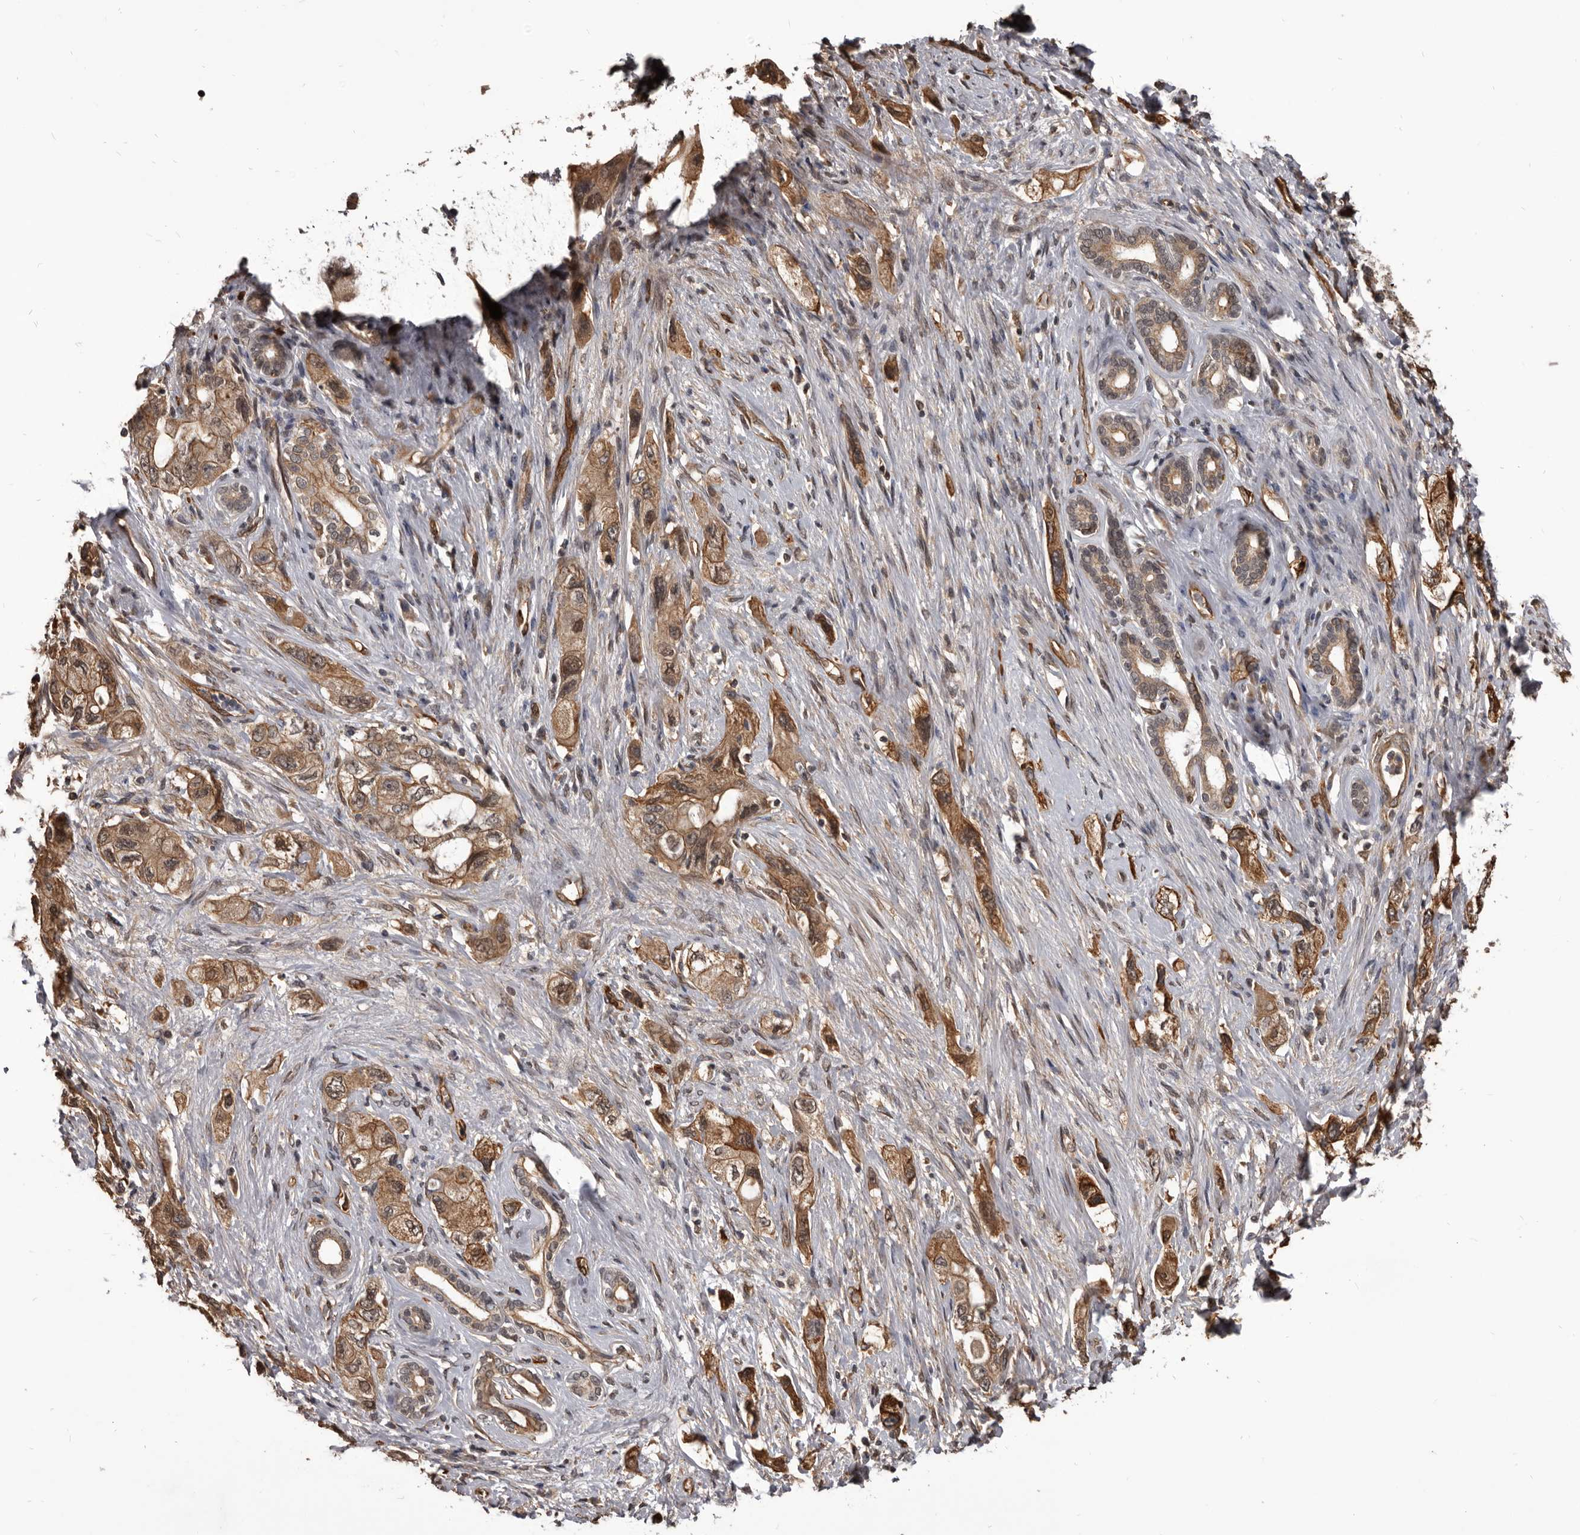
{"staining": {"intensity": "moderate", "quantity": ">75%", "location": "cytoplasmic/membranous"}, "tissue": "pancreatic cancer", "cell_type": "Tumor cells", "image_type": "cancer", "snomed": [{"axis": "morphology", "description": "Adenocarcinoma, NOS"}, {"axis": "topography", "description": "Pancreas"}], "caption": "Pancreatic adenocarcinoma stained with immunohistochemistry shows moderate cytoplasmic/membranous staining in about >75% of tumor cells.", "gene": "ADAMTS20", "patient": {"sex": "female", "age": 73}}